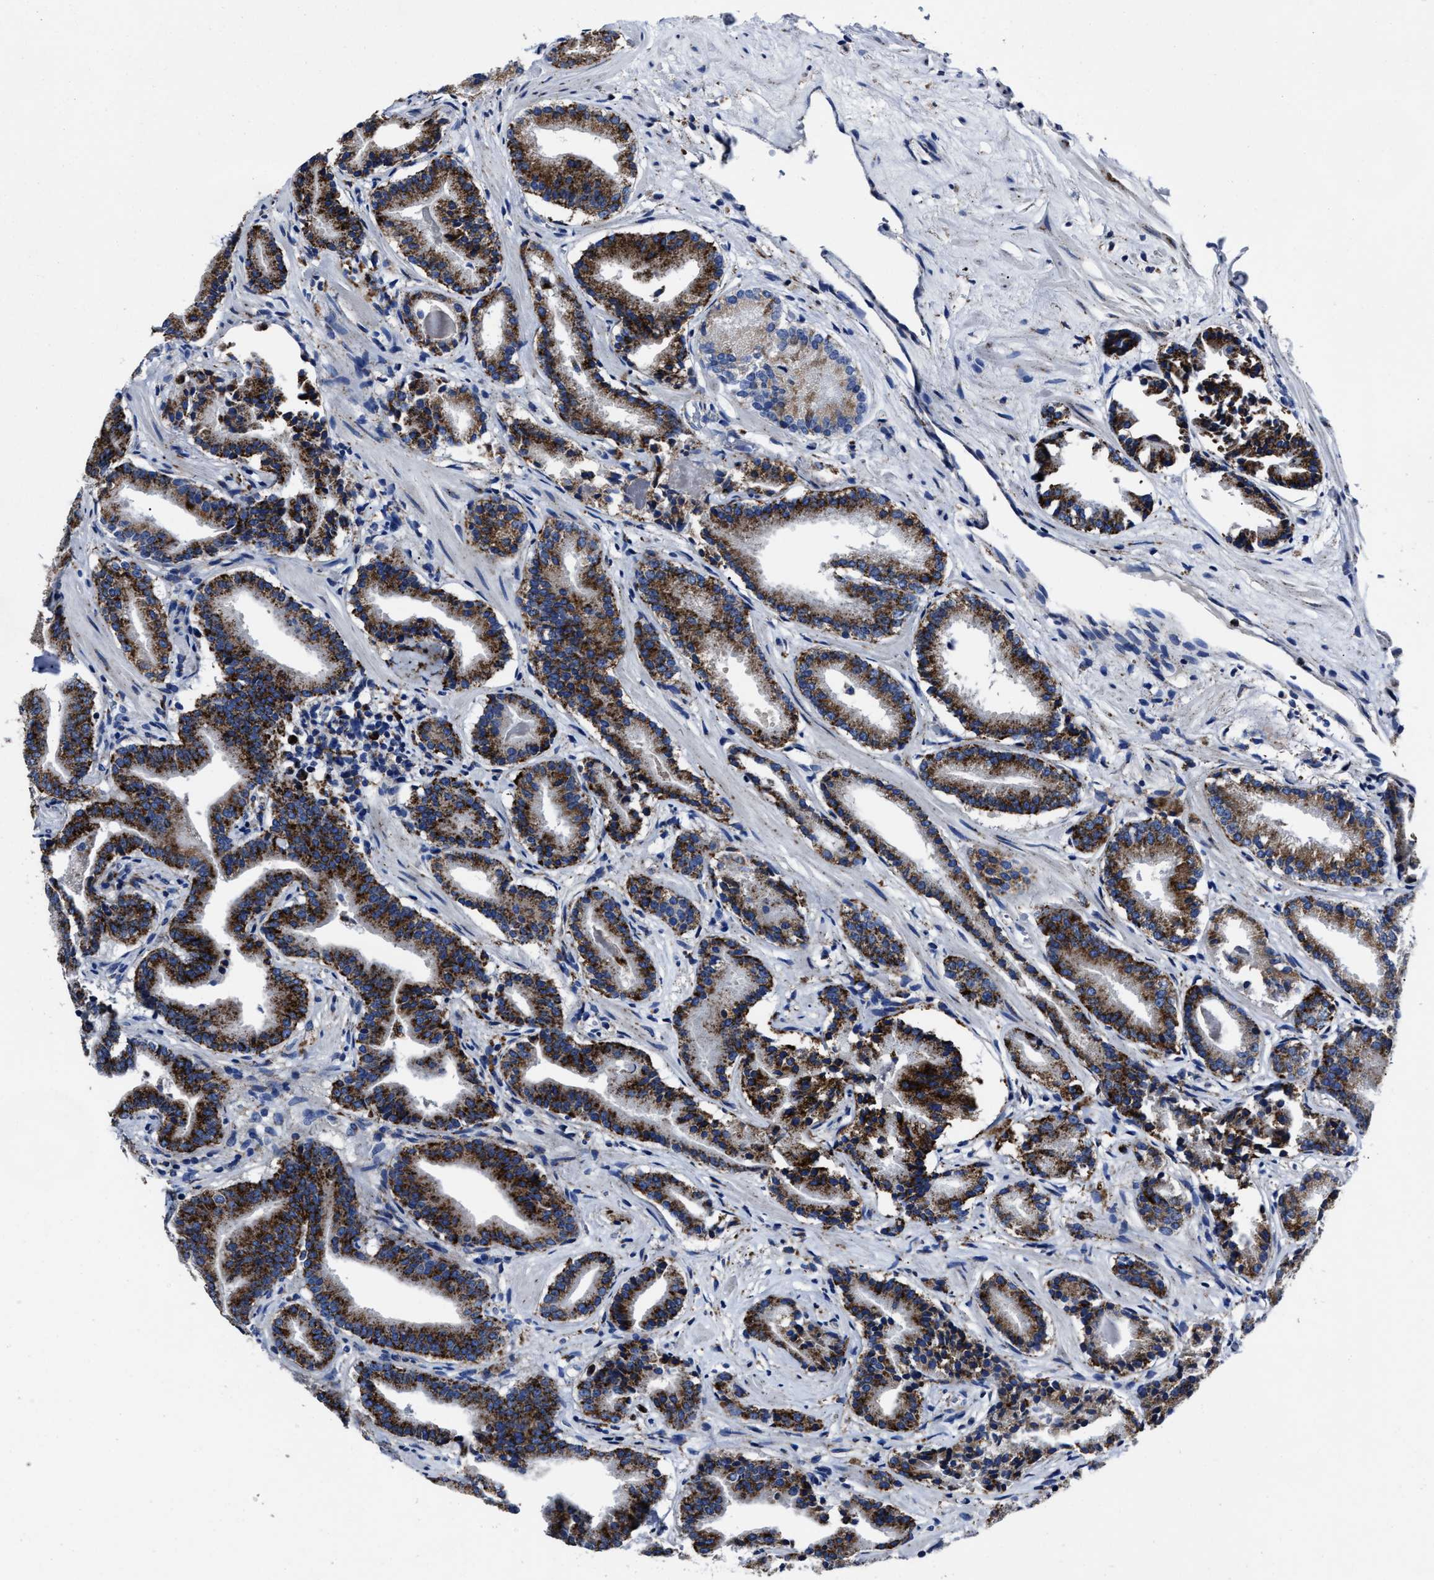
{"staining": {"intensity": "strong", "quantity": ">75%", "location": "cytoplasmic/membranous"}, "tissue": "prostate cancer", "cell_type": "Tumor cells", "image_type": "cancer", "snomed": [{"axis": "morphology", "description": "Adenocarcinoma, Low grade"}, {"axis": "topography", "description": "Prostate"}], "caption": "Immunohistochemistry (IHC) of adenocarcinoma (low-grade) (prostate) reveals high levels of strong cytoplasmic/membranous positivity in approximately >75% of tumor cells.", "gene": "LAMTOR4", "patient": {"sex": "male", "age": 51}}